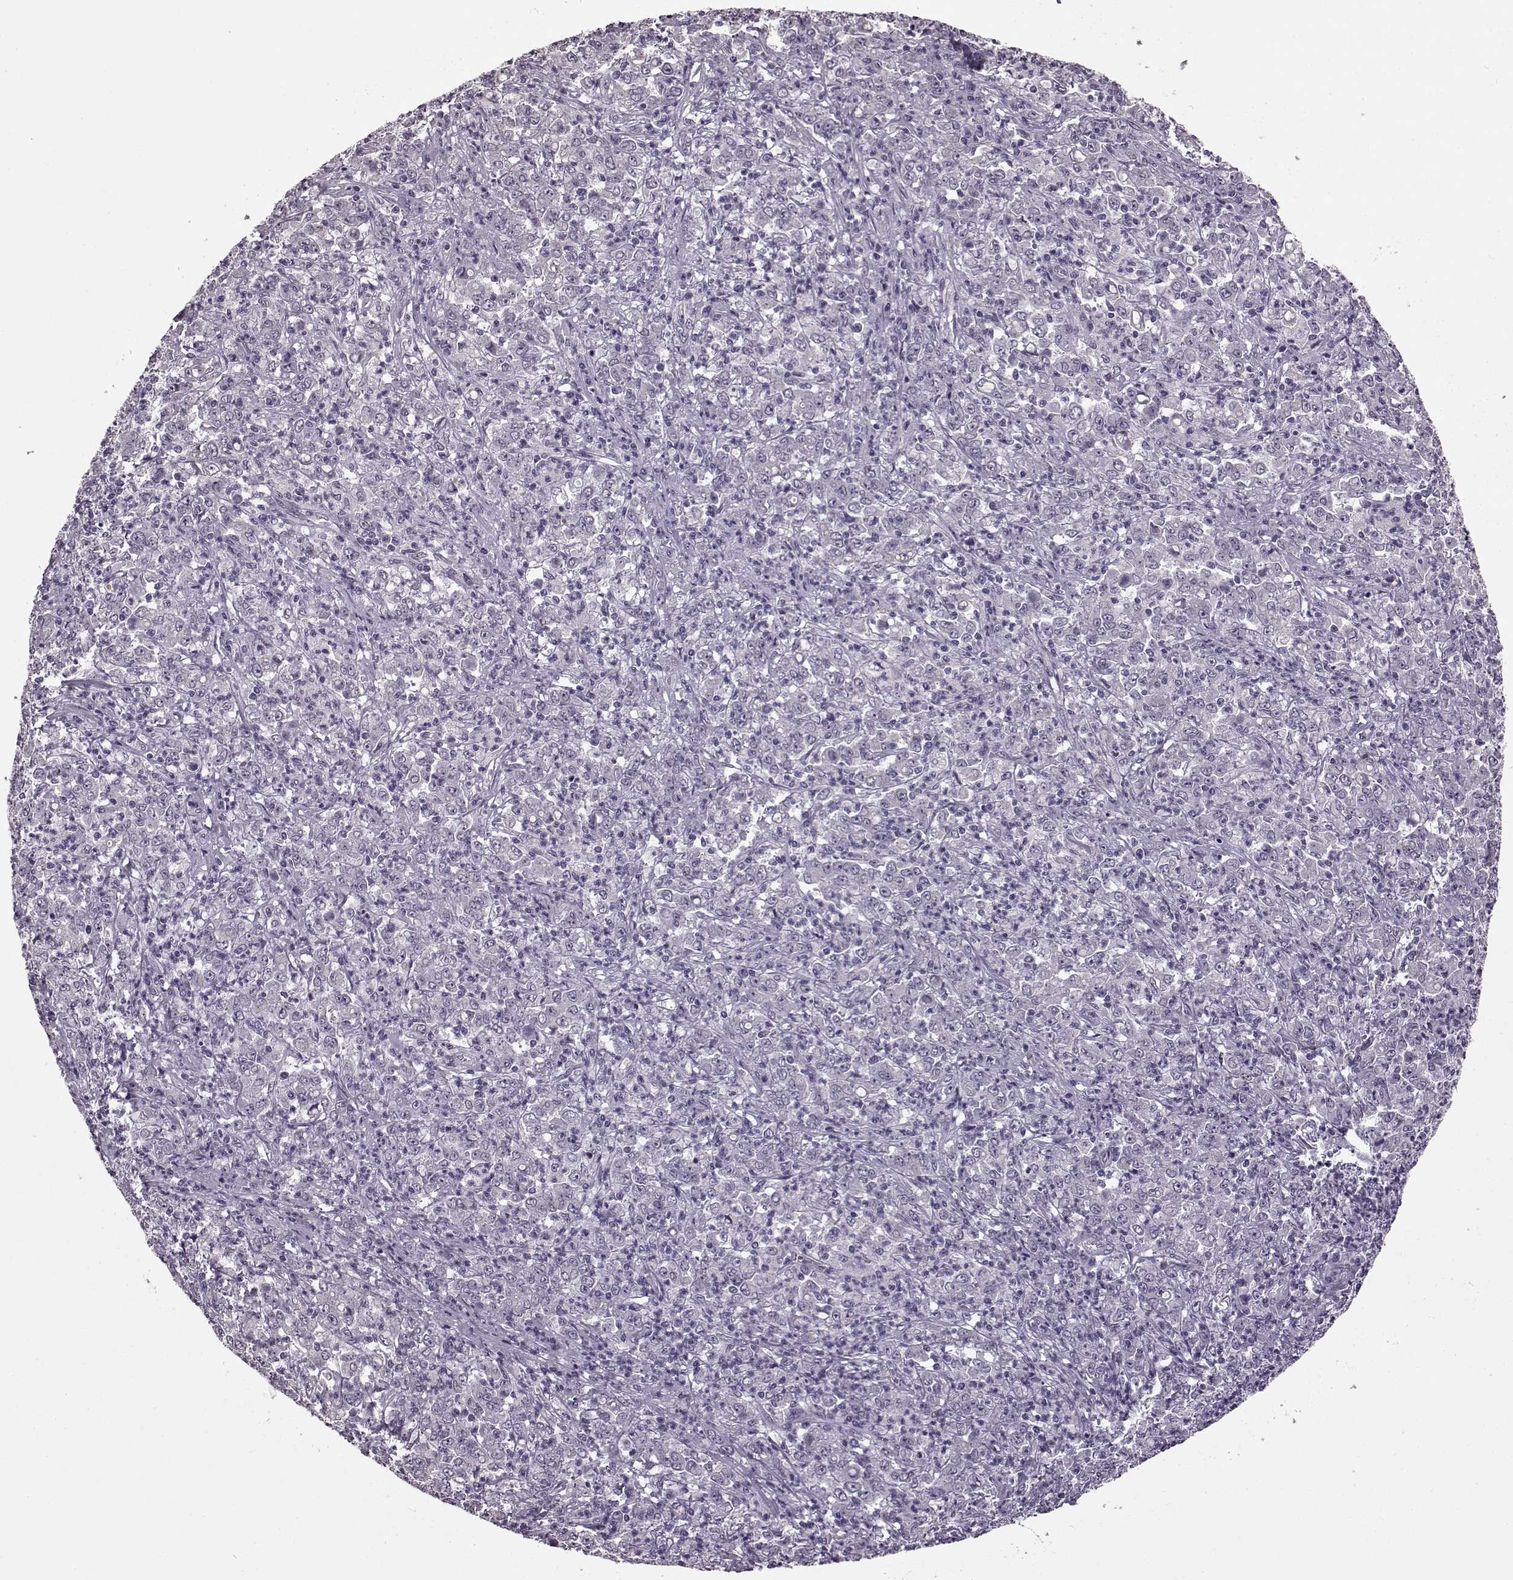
{"staining": {"intensity": "negative", "quantity": "none", "location": "none"}, "tissue": "stomach cancer", "cell_type": "Tumor cells", "image_type": "cancer", "snomed": [{"axis": "morphology", "description": "Adenocarcinoma, NOS"}, {"axis": "topography", "description": "Stomach, lower"}], "caption": "Immunohistochemical staining of stomach cancer (adenocarcinoma) displays no significant expression in tumor cells. (Immunohistochemistry (ihc), brightfield microscopy, high magnification).", "gene": "STX1B", "patient": {"sex": "female", "age": 71}}